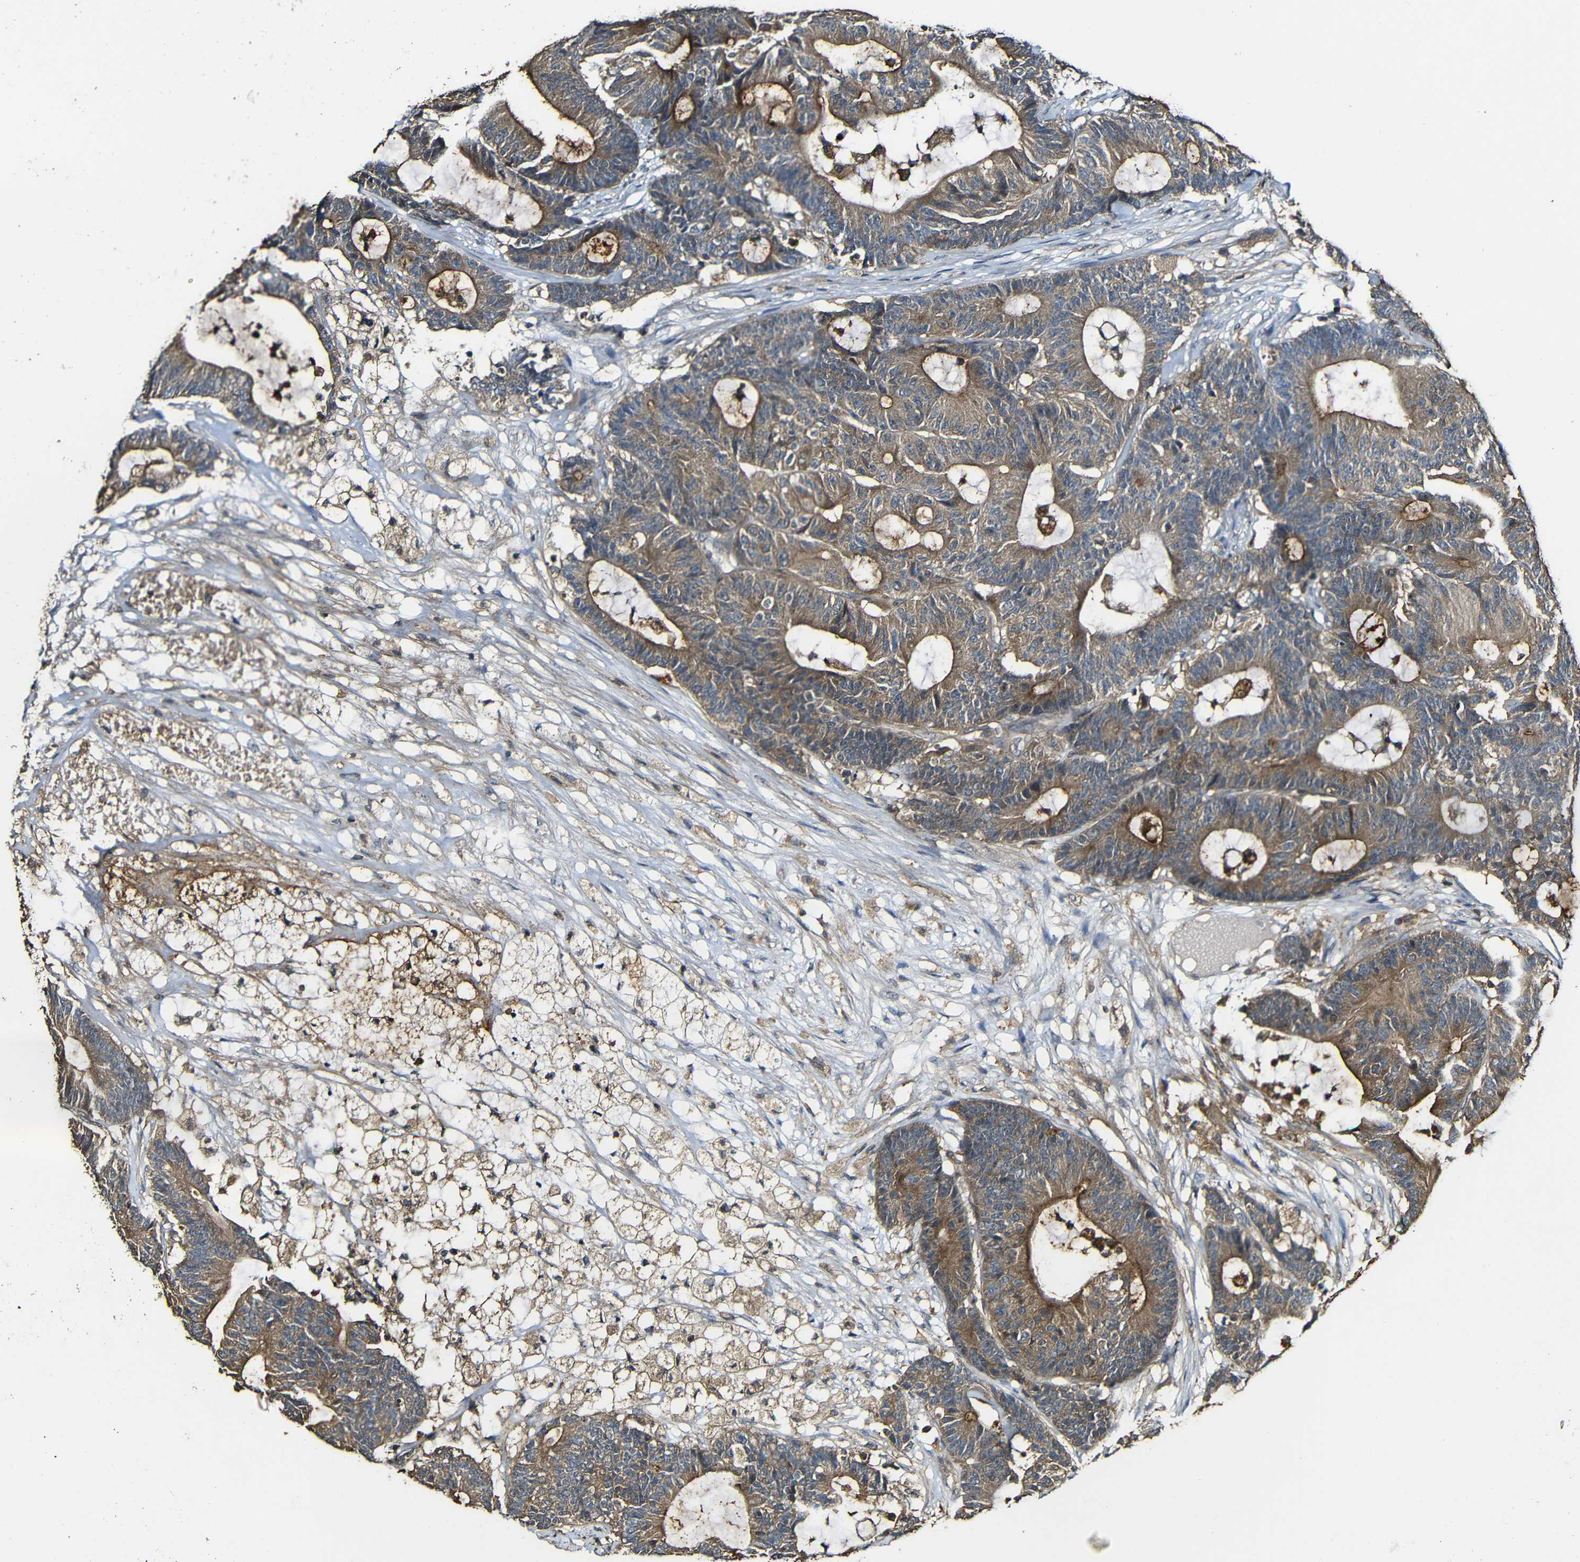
{"staining": {"intensity": "moderate", "quantity": ">75%", "location": "cytoplasmic/membranous"}, "tissue": "colorectal cancer", "cell_type": "Tumor cells", "image_type": "cancer", "snomed": [{"axis": "morphology", "description": "Adenocarcinoma, NOS"}, {"axis": "topography", "description": "Colon"}], "caption": "Immunohistochemical staining of human adenocarcinoma (colorectal) displays medium levels of moderate cytoplasmic/membranous positivity in about >75% of tumor cells.", "gene": "CASP8", "patient": {"sex": "female", "age": 84}}